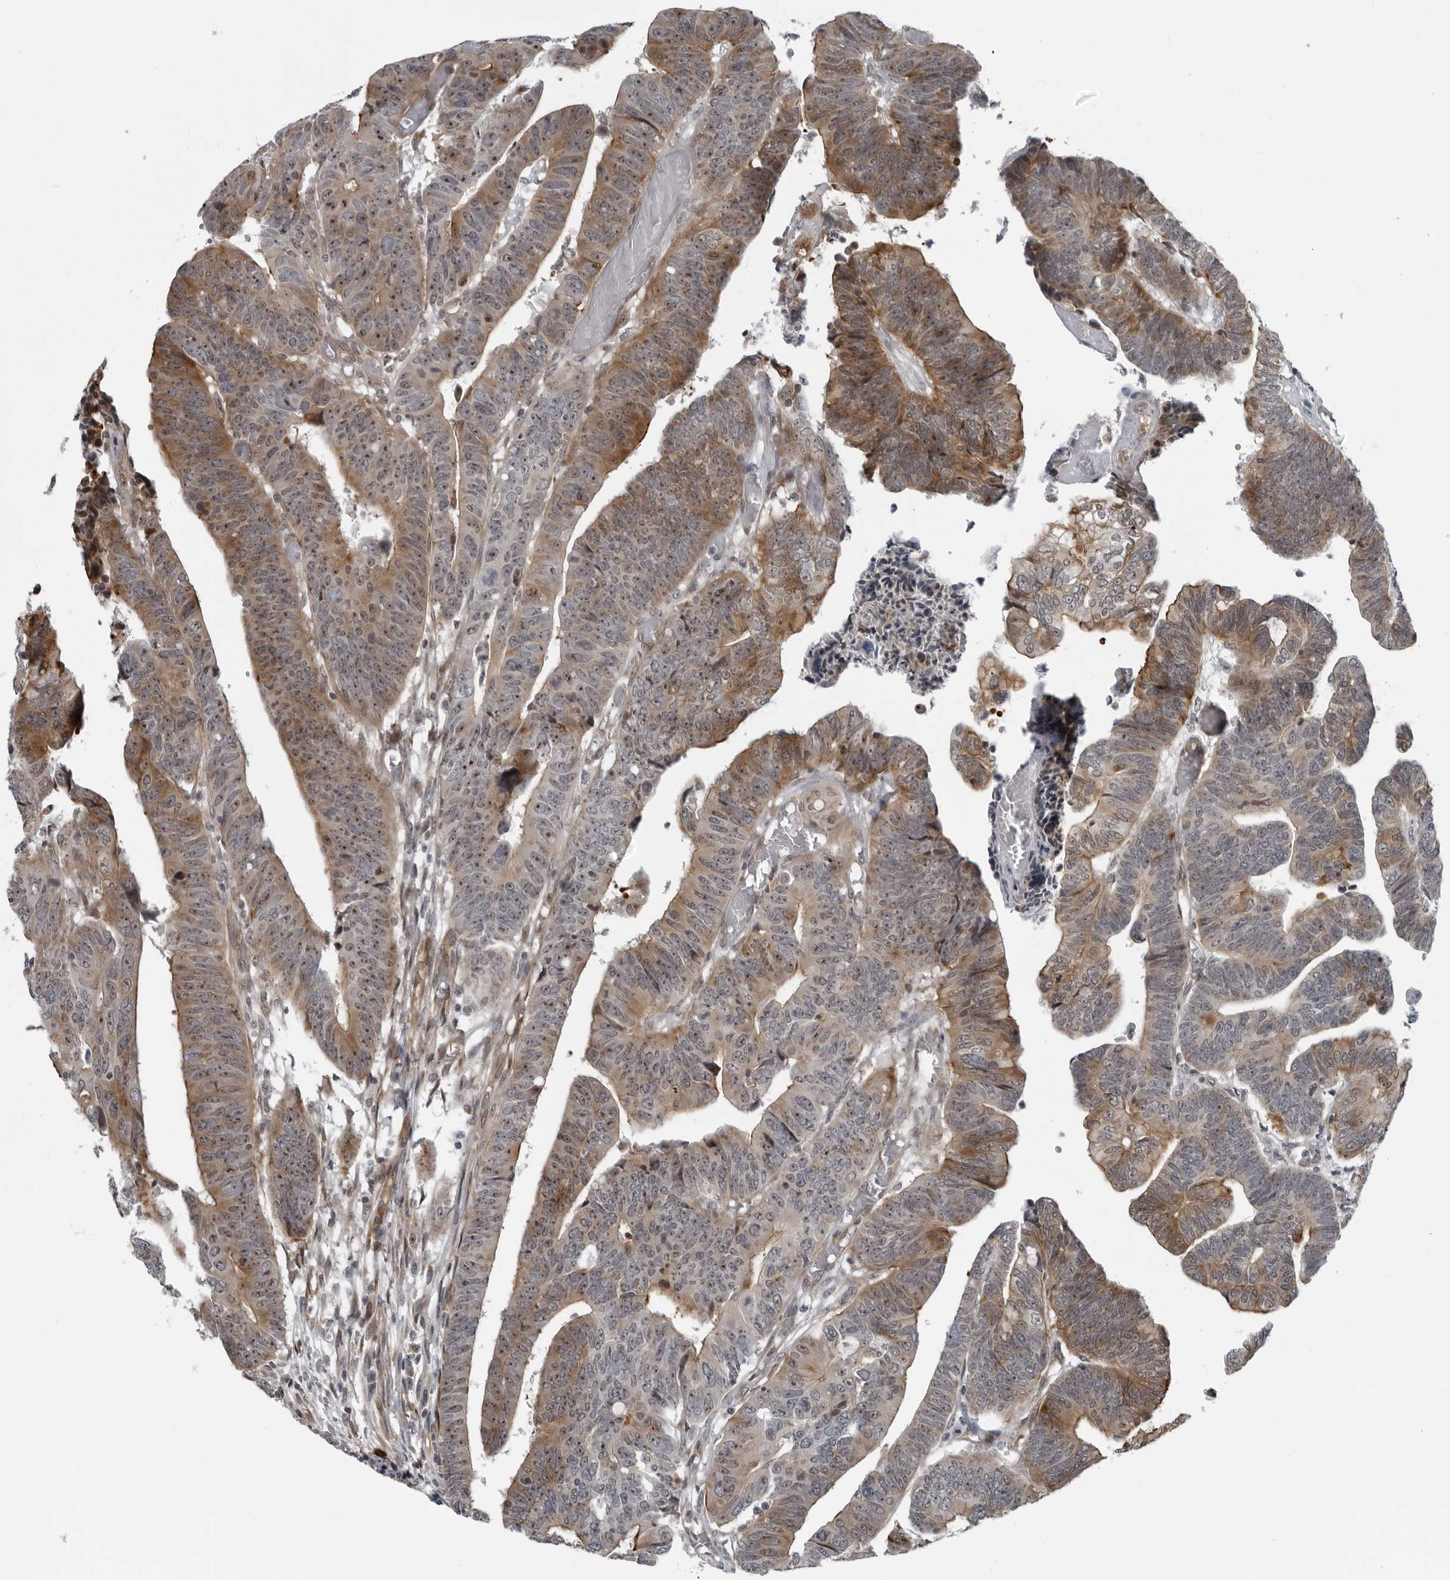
{"staining": {"intensity": "moderate", "quantity": ">75%", "location": "cytoplasmic/membranous,nuclear"}, "tissue": "colorectal cancer", "cell_type": "Tumor cells", "image_type": "cancer", "snomed": [{"axis": "morphology", "description": "Adenocarcinoma, NOS"}, {"axis": "topography", "description": "Rectum"}], "caption": "The histopathology image displays immunohistochemical staining of adenocarcinoma (colorectal). There is moderate cytoplasmic/membranous and nuclear staining is present in approximately >75% of tumor cells.", "gene": "FAM102B", "patient": {"sex": "female", "age": 65}}